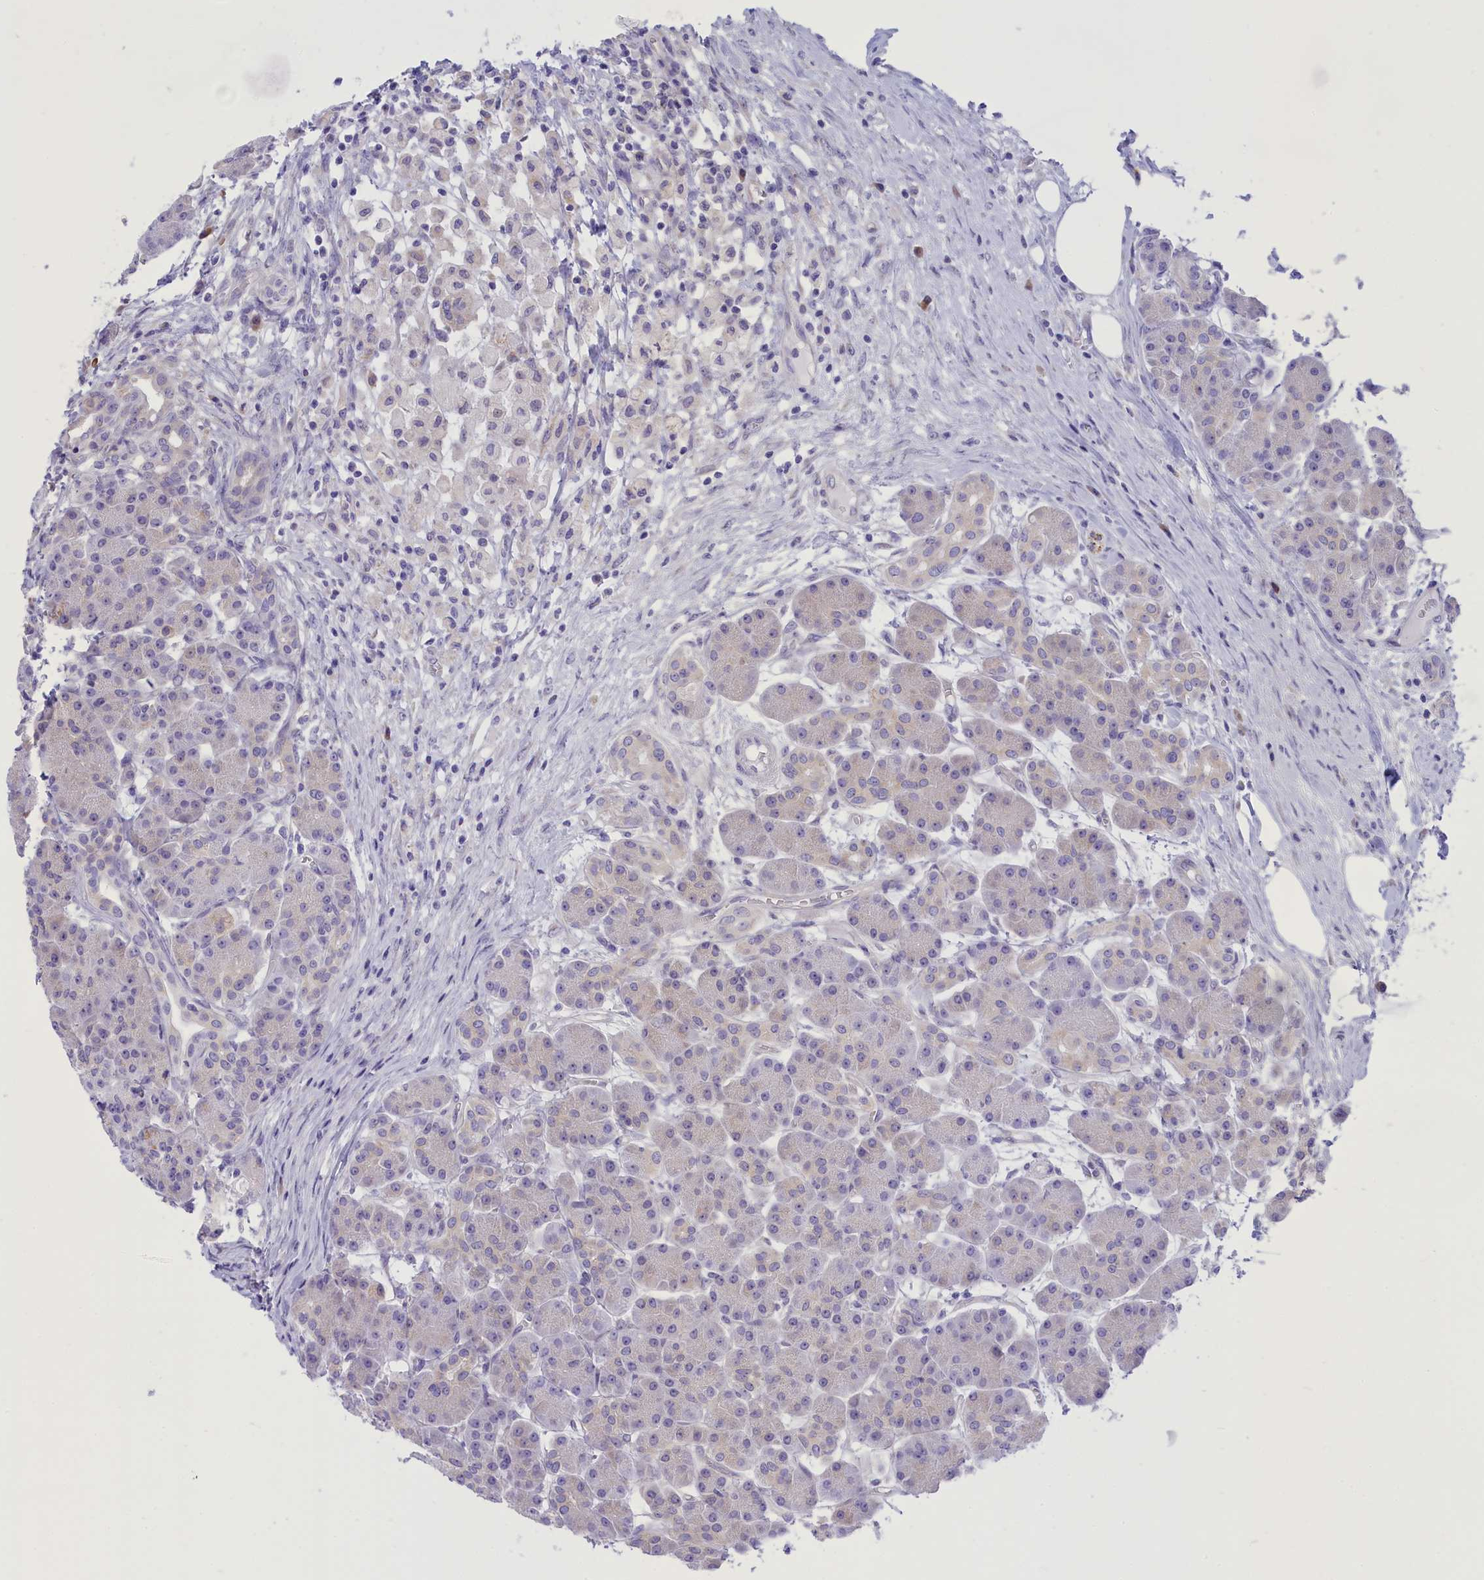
{"staining": {"intensity": "weak", "quantity": "<25%", "location": "cytoplasmic/membranous"}, "tissue": "pancreas", "cell_type": "Exocrine glandular cells", "image_type": "normal", "snomed": [{"axis": "morphology", "description": "Normal tissue, NOS"}, {"axis": "topography", "description": "Pancreas"}], "caption": "A micrograph of pancreas stained for a protein shows no brown staining in exocrine glandular cells.", "gene": "DCAF16", "patient": {"sex": "male", "age": 63}}